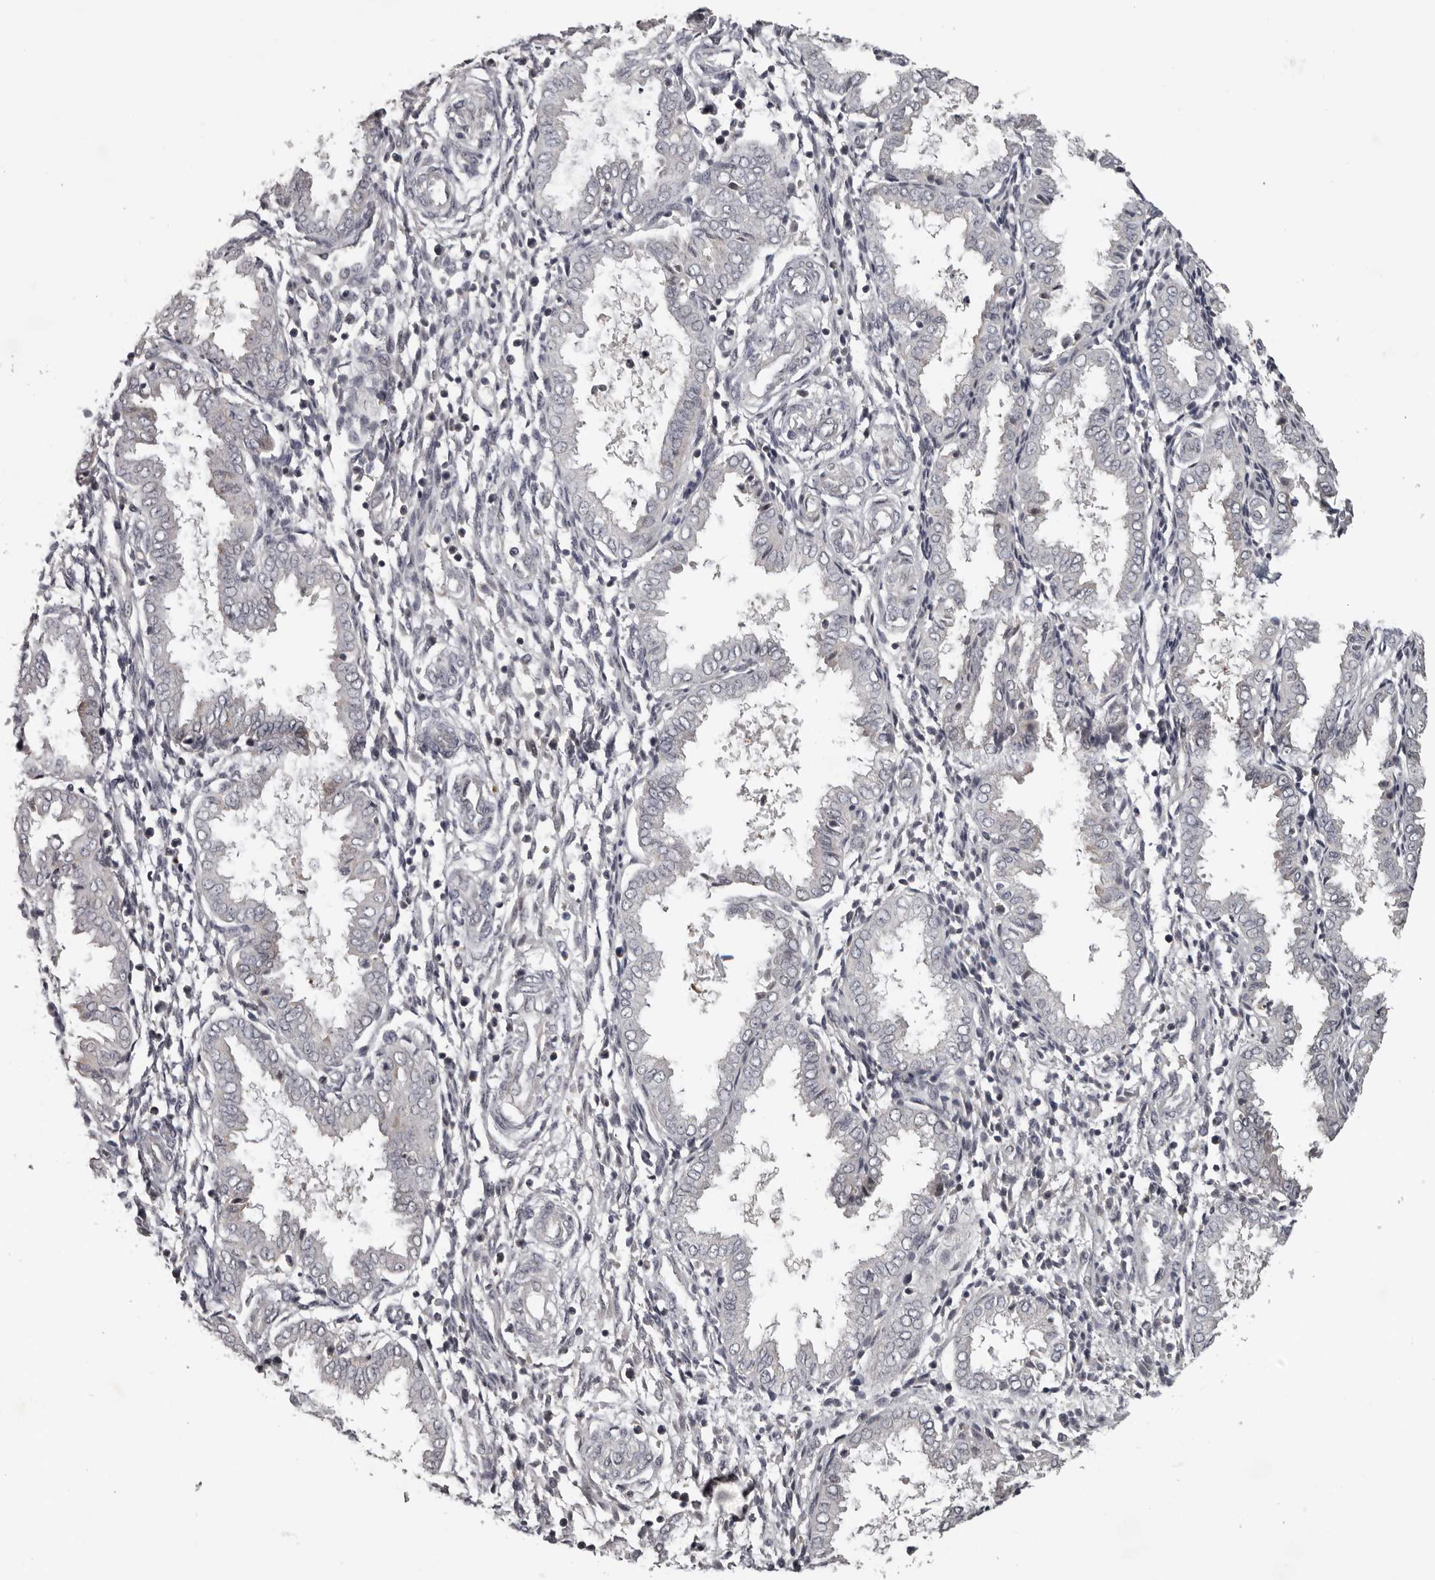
{"staining": {"intensity": "weak", "quantity": "<25%", "location": "cytoplasmic/membranous"}, "tissue": "endometrium", "cell_type": "Cells in endometrial stroma", "image_type": "normal", "snomed": [{"axis": "morphology", "description": "Normal tissue, NOS"}, {"axis": "topography", "description": "Endometrium"}], "caption": "Image shows no protein expression in cells in endometrial stroma of unremarkable endometrium. (DAB (3,3'-diaminobenzidine) IHC, high magnification).", "gene": "ANKRD44", "patient": {"sex": "female", "age": 33}}